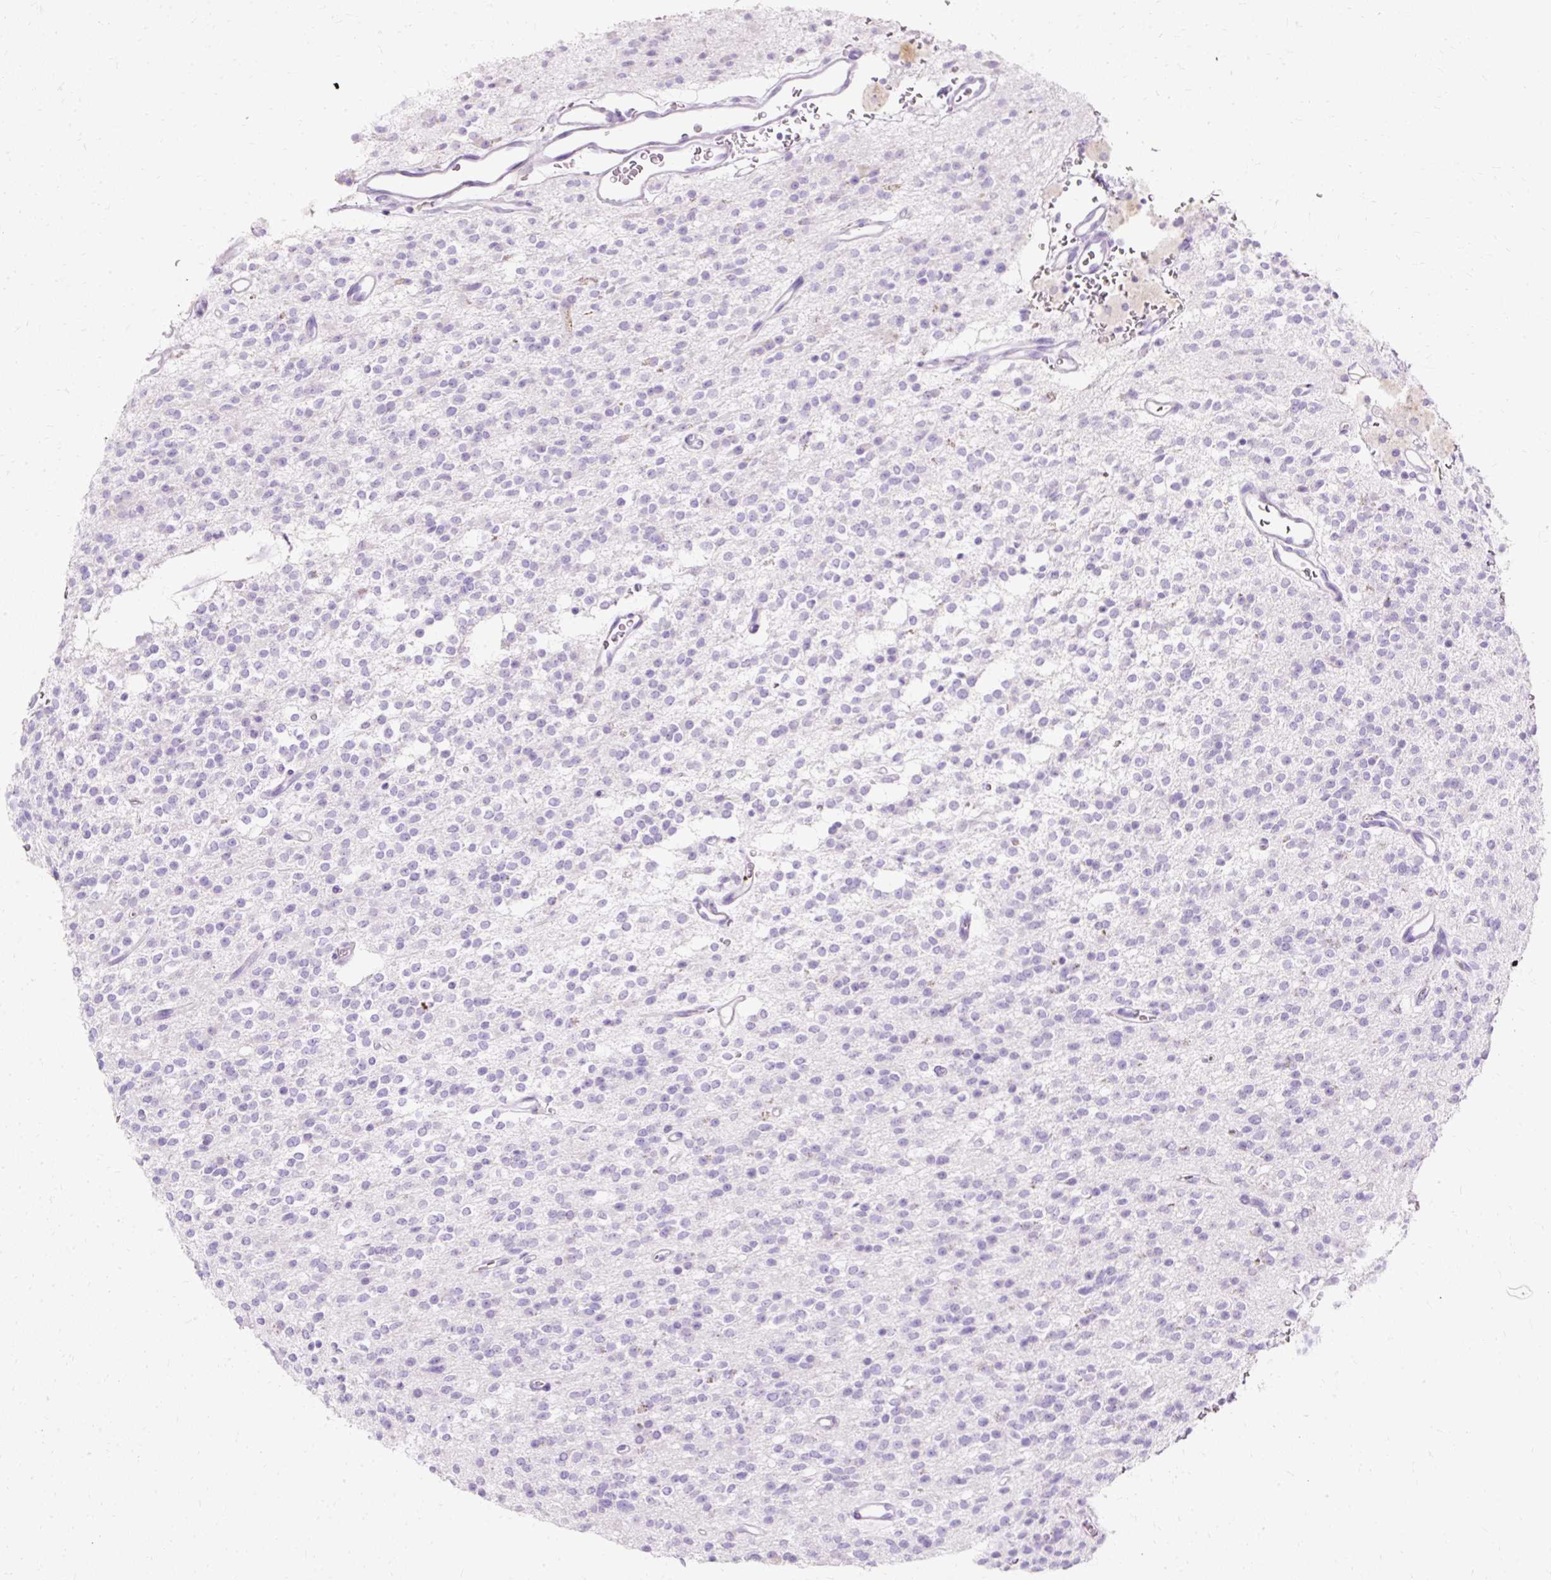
{"staining": {"intensity": "negative", "quantity": "none", "location": "none"}, "tissue": "glioma", "cell_type": "Tumor cells", "image_type": "cancer", "snomed": [{"axis": "morphology", "description": "Glioma, malignant, High grade"}, {"axis": "topography", "description": "Brain"}], "caption": "Tumor cells are negative for brown protein staining in malignant glioma (high-grade).", "gene": "DEFA1", "patient": {"sex": "male", "age": 34}}